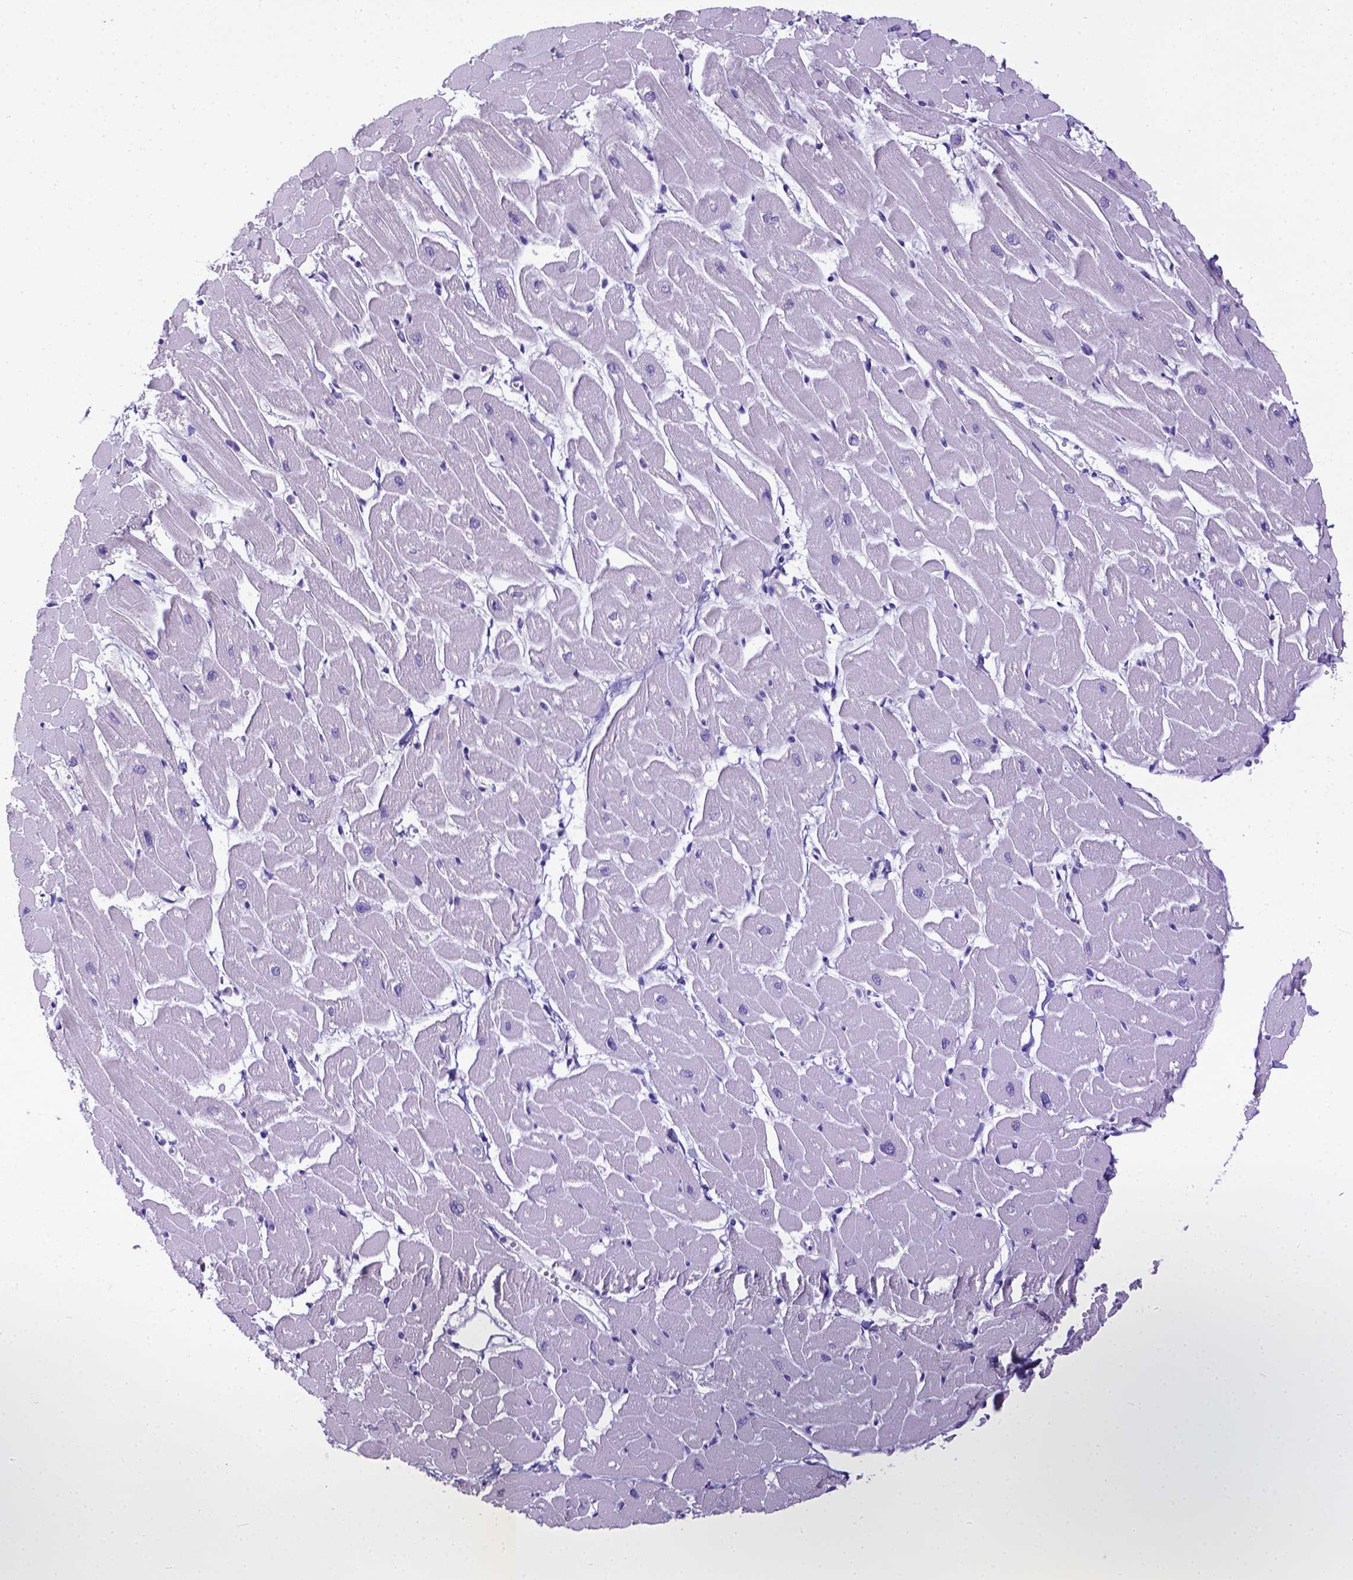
{"staining": {"intensity": "negative", "quantity": "none", "location": "none"}, "tissue": "heart muscle", "cell_type": "Cardiomyocytes", "image_type": "normal", "snomed": [{"axis": "morphology", "description": "Normal tissue, NOS"}, {"axis": "topography", "description": "Heart"}], "caption": "An IHC photomicrograph of benign heart muscle is shown. There is no staining in cardiomyocytes of heart muscle.", "gene": "ESR1", "patient": {"sex": "male", "age": 57}}